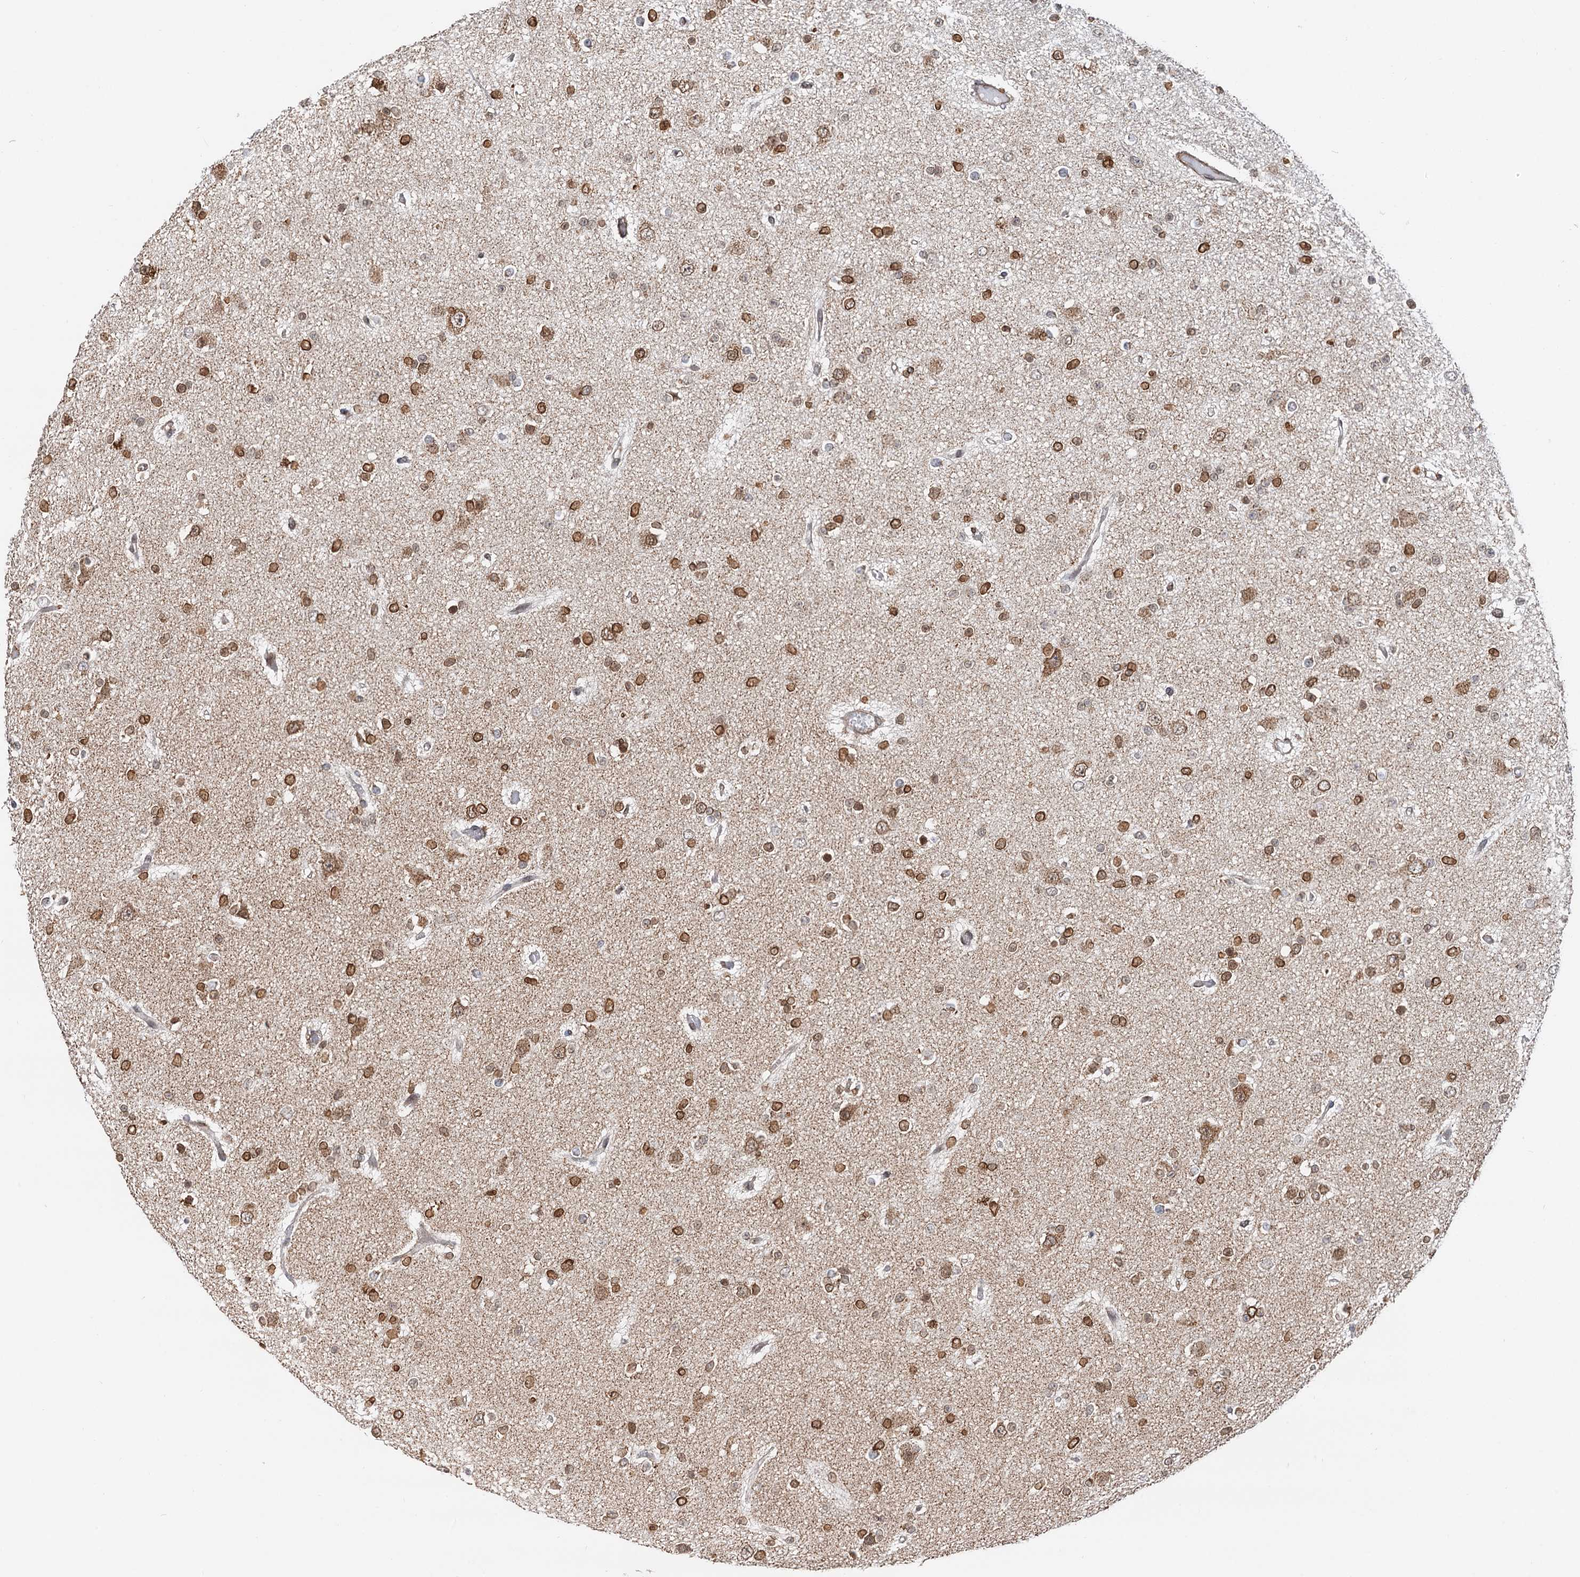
{"staining": {"intensity": "moderate", "quantity": ">75%", "location": "nuclear"}, "tissue": "glioma", "cell_type": "Tumor cells", "image_type": "cancer", "snomed": [{"axis": "morphology", "description": "Glioma, malignant, Low grade"}, {"axis": "topography", "description": "Brain"}], "caption": "Glioma stained with DAB (3,3'-diaminobenzidine) immunohistochemistry shows medium levels of moderate nuclear positivity in about >75% of tumor cells. Nuclei are stained in blue.", "gene": "ZC3H13", "patient": {"sex": "female", "age": 22}}